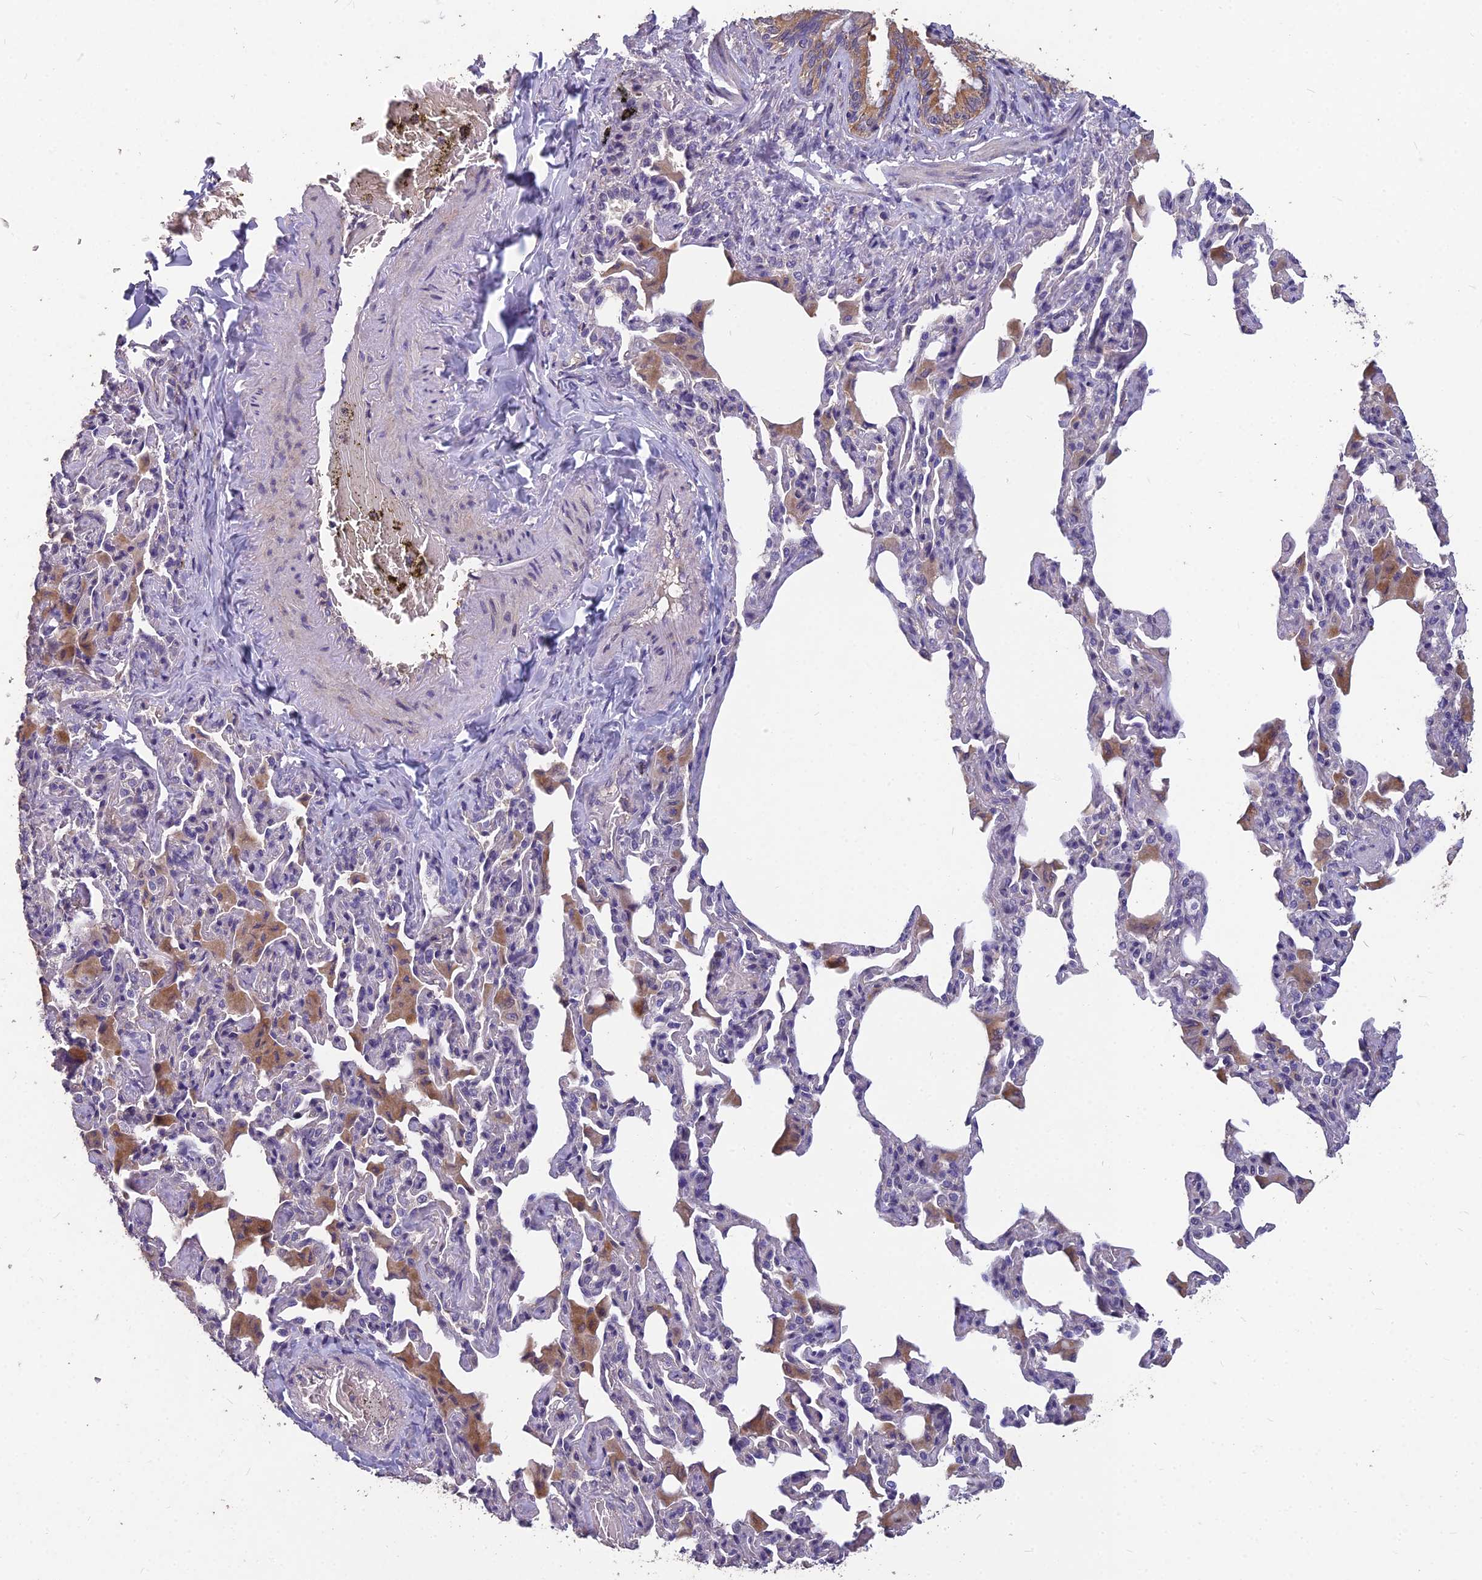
{"staining": {"intensity": "moderate", "quantity": ">75%", "location": "cytoplasmic/membranous"}, "tissue": "bronchus", "cell_type": "Respiratory epithelial cells", "image_type": "normal", "snomed": [{"axis": "morphology", "description": "Normal tissue, NOS"}, {"axis": "morphology", "description": "Inflammation, NOS"}, {"axis": "topography", "description": "Lung"}], "caption": "Brown immunohistochemical staining in benign human bronchus exhibits moderate cytoplasmic/membranous staining in approximately >75% of respiratory epithelial cells.", "gene": "CEACAM16", "patient": {"sex": "female", "age": 46}}